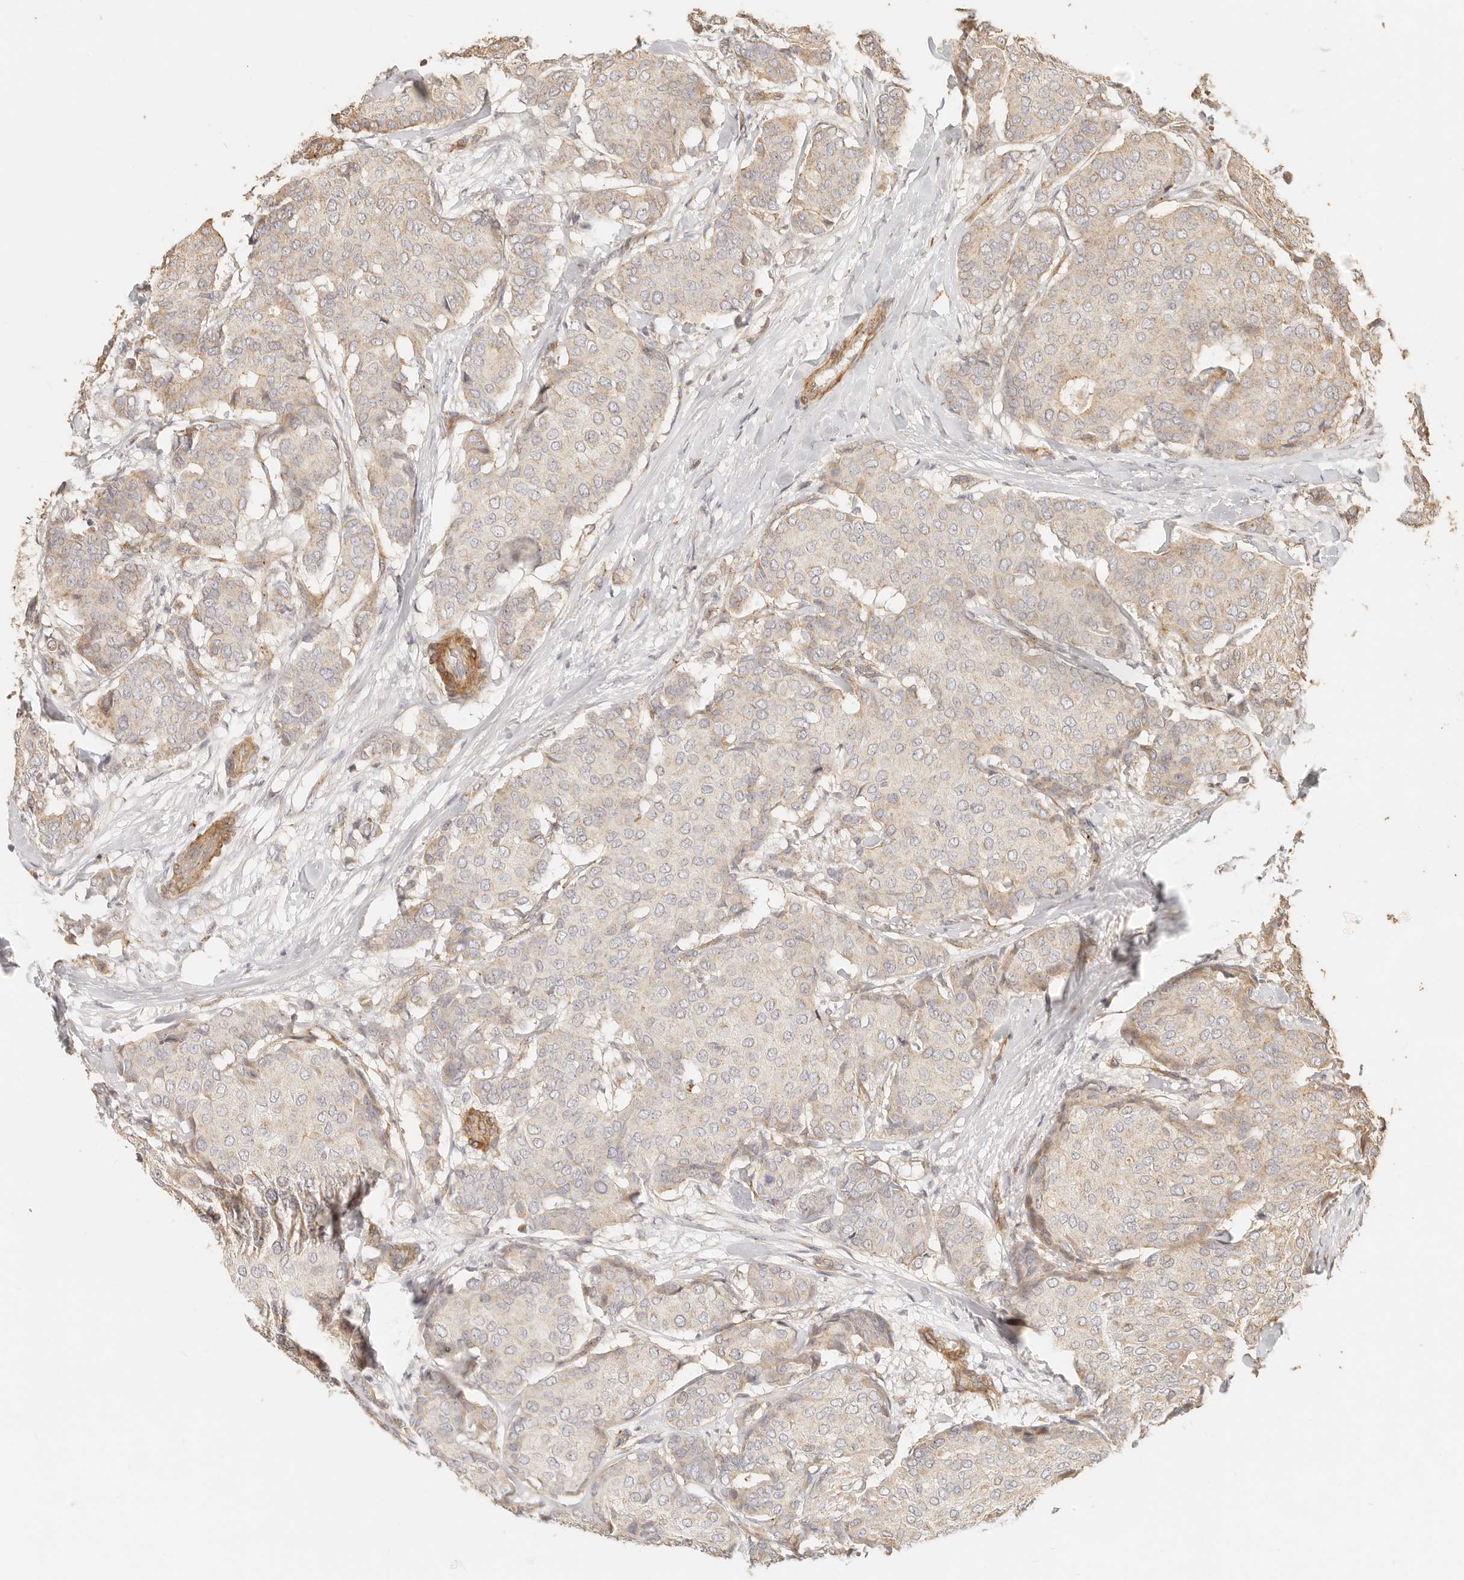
{"staining": {"intensity": "weak", "quantity": "<25%", "location": "cytoplasmic/membranous"}, "tissue": "breast cancer", "cell_type": "Tumor cells", "image_type": "cancer", "snomed": [{"axis": "morphology", "description": "Duct carcinoma"}, {"axis": "topography", "description": "Breast"}], "caption": "A high-resolution histopathology image shows immunohistochemistry (IHC) staining of breast invasive ductal carcinoma, which shows no significant positivity in tumor cells. Nuclei are stained in blue.", "gene": "PTPN22", "patient": {"sex": "female", "age": 75}}